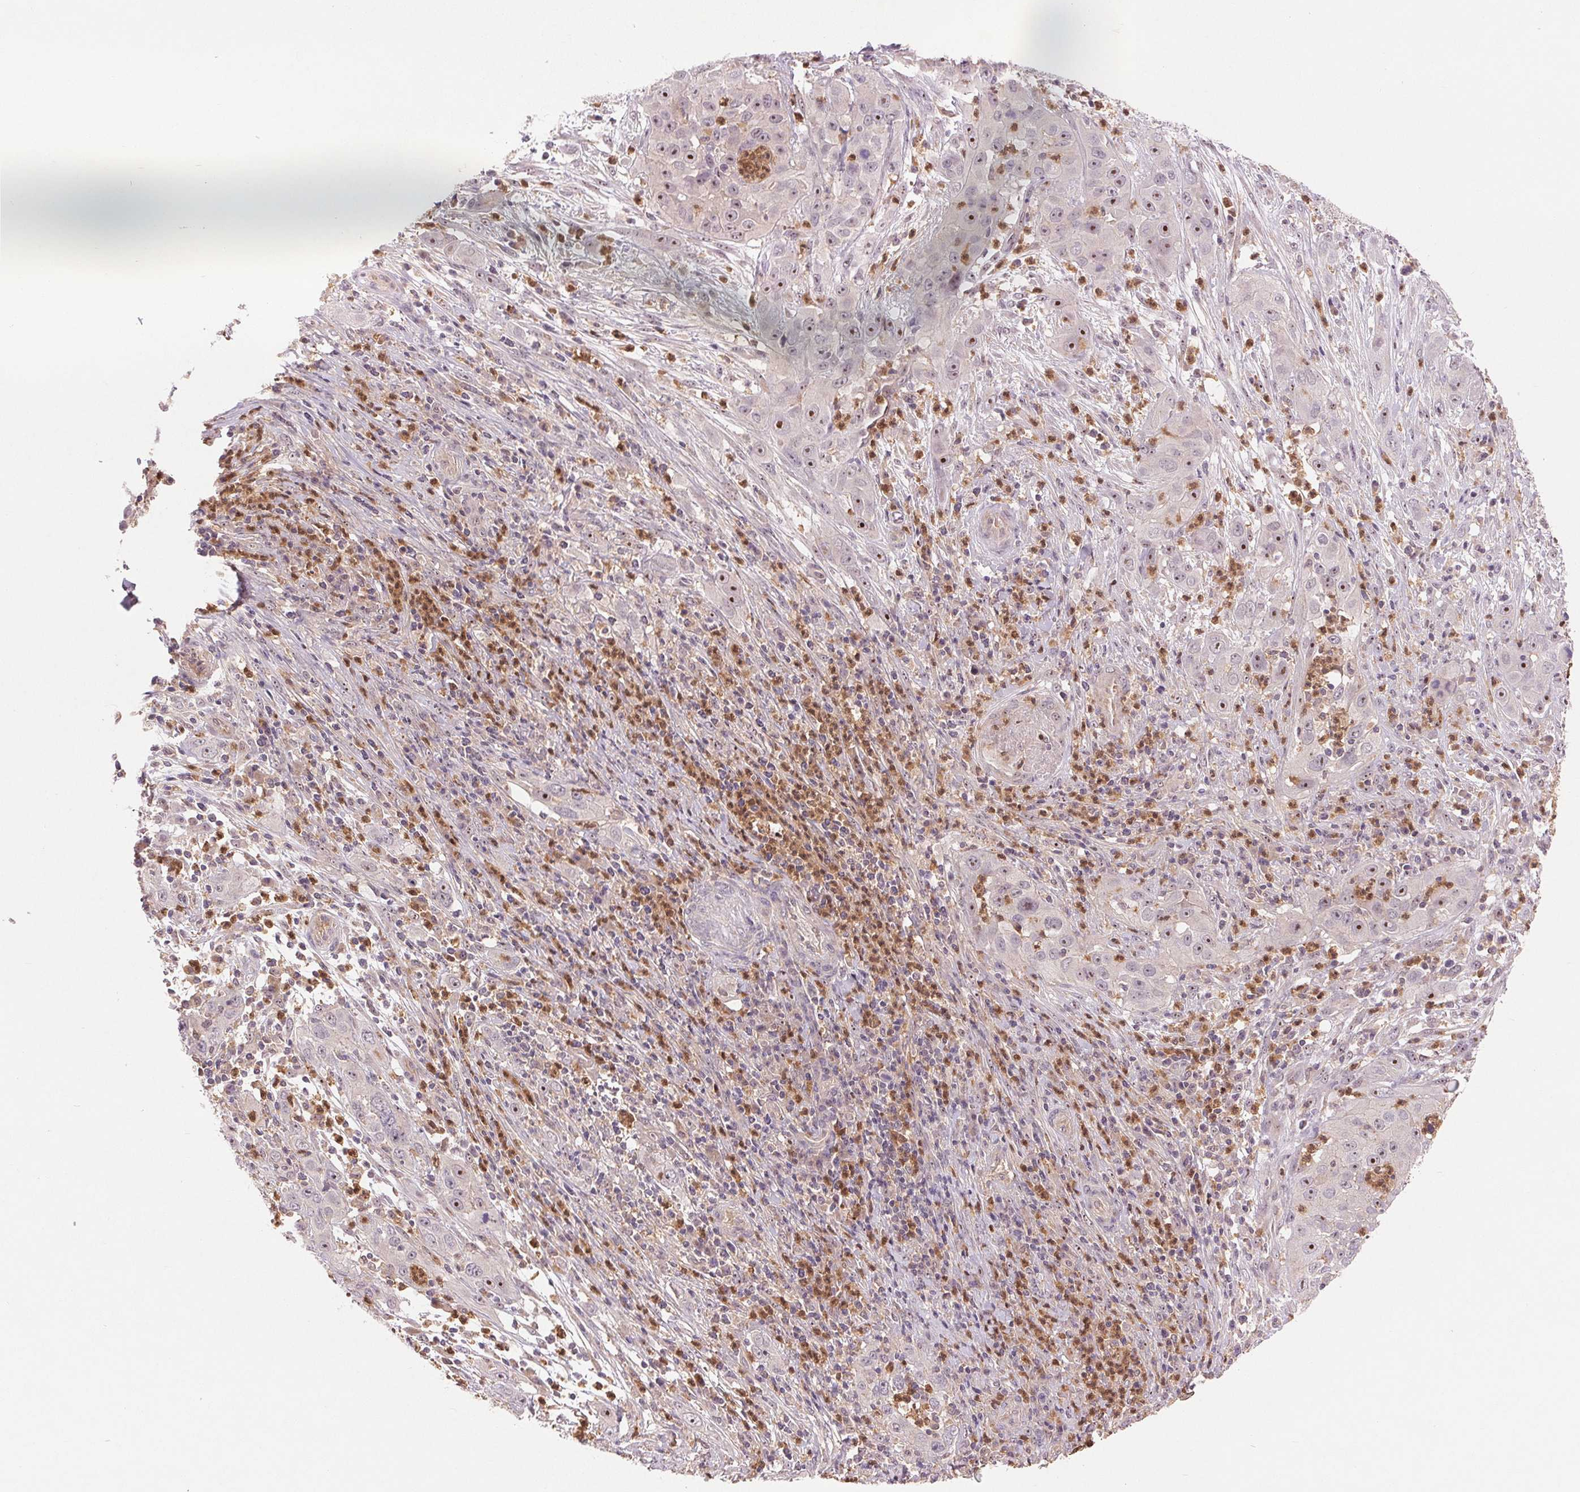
{"staining": {"intensity": "moderate", "quantity": "<25%", "location": "nuclear"}, "tissue": "cervical cancer", "cell_type": "Tumor cells", "image_type": "cancer", "snomed": [{"axis": "morphology", "description": "Squamous cell carcinoma, NOS"}, {"axis": "topography", "description": "Cervix"}], "caption": "Immunohistochemistry micrograph of neoplastic tissue: cervical cancer stained using immunohistochemistry exhibits low levels of moderate protein expression localized specifically in the nuclear of tumor cells, appearing as a nuclear brown color.", "gene": "RANBP3L", "patient": {"sex": "female", "age": 32}}